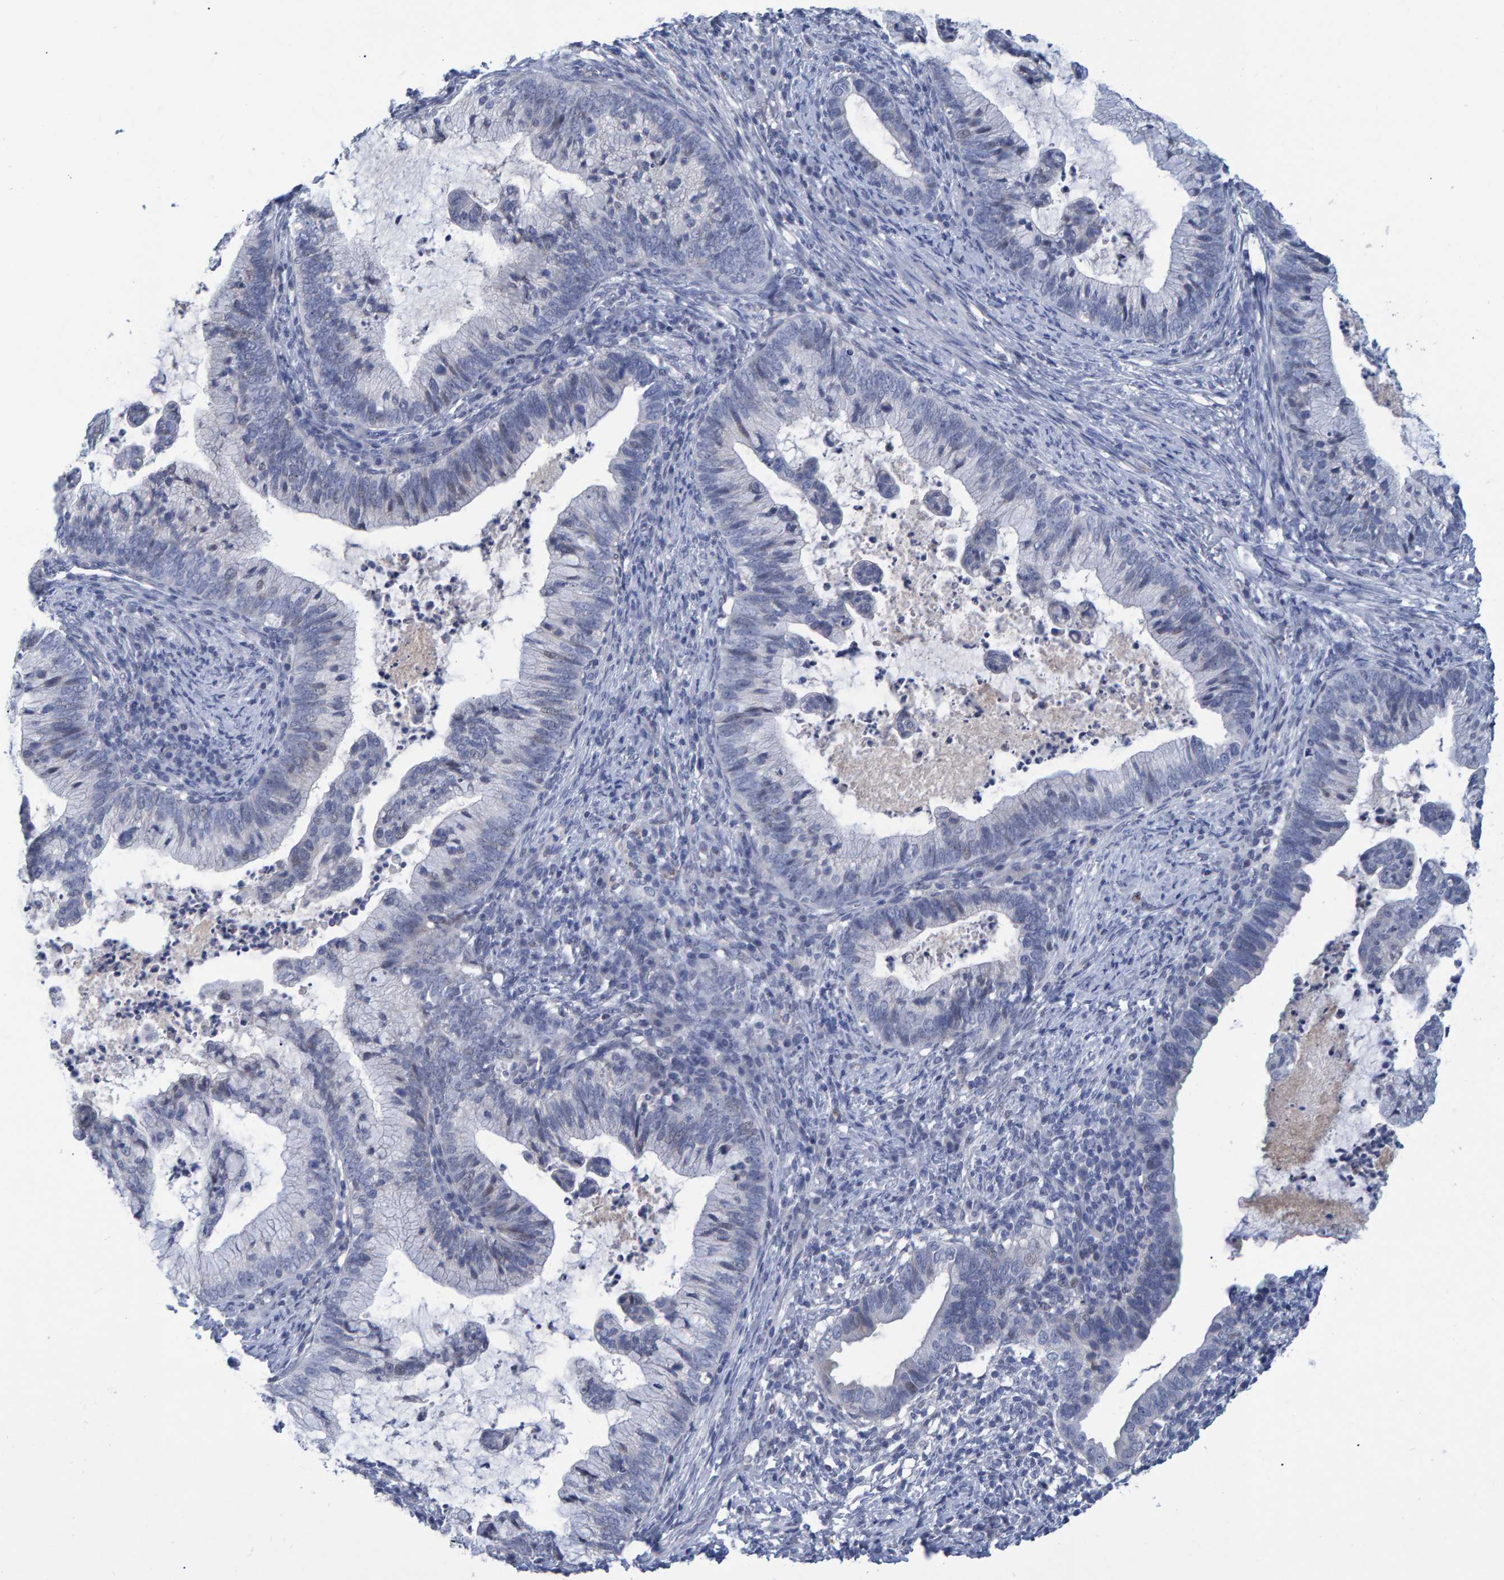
{"staining": {"intensity": "negative", "quantity": "none", "location": "none"}, "tissue": "cervical cancer", "cell_type": "Tumor cells", "image_type": "cancer", "snomed": [{"axis": "morphology", "description": "Adenocarcinoma, NOS"}, {"axis": "topography", "description": "Cervix"}], "caption": "Immunohistochemical staining of human cervical cancer reveals no significant staining in tumor cells. Brightfield microscopy of immunohistochemistry stained with DAB (brown) and hematoxylin (blue), captured at high magnification.", "gene": "PROCA1", "patient": {"sex": "female", "age": 36}}